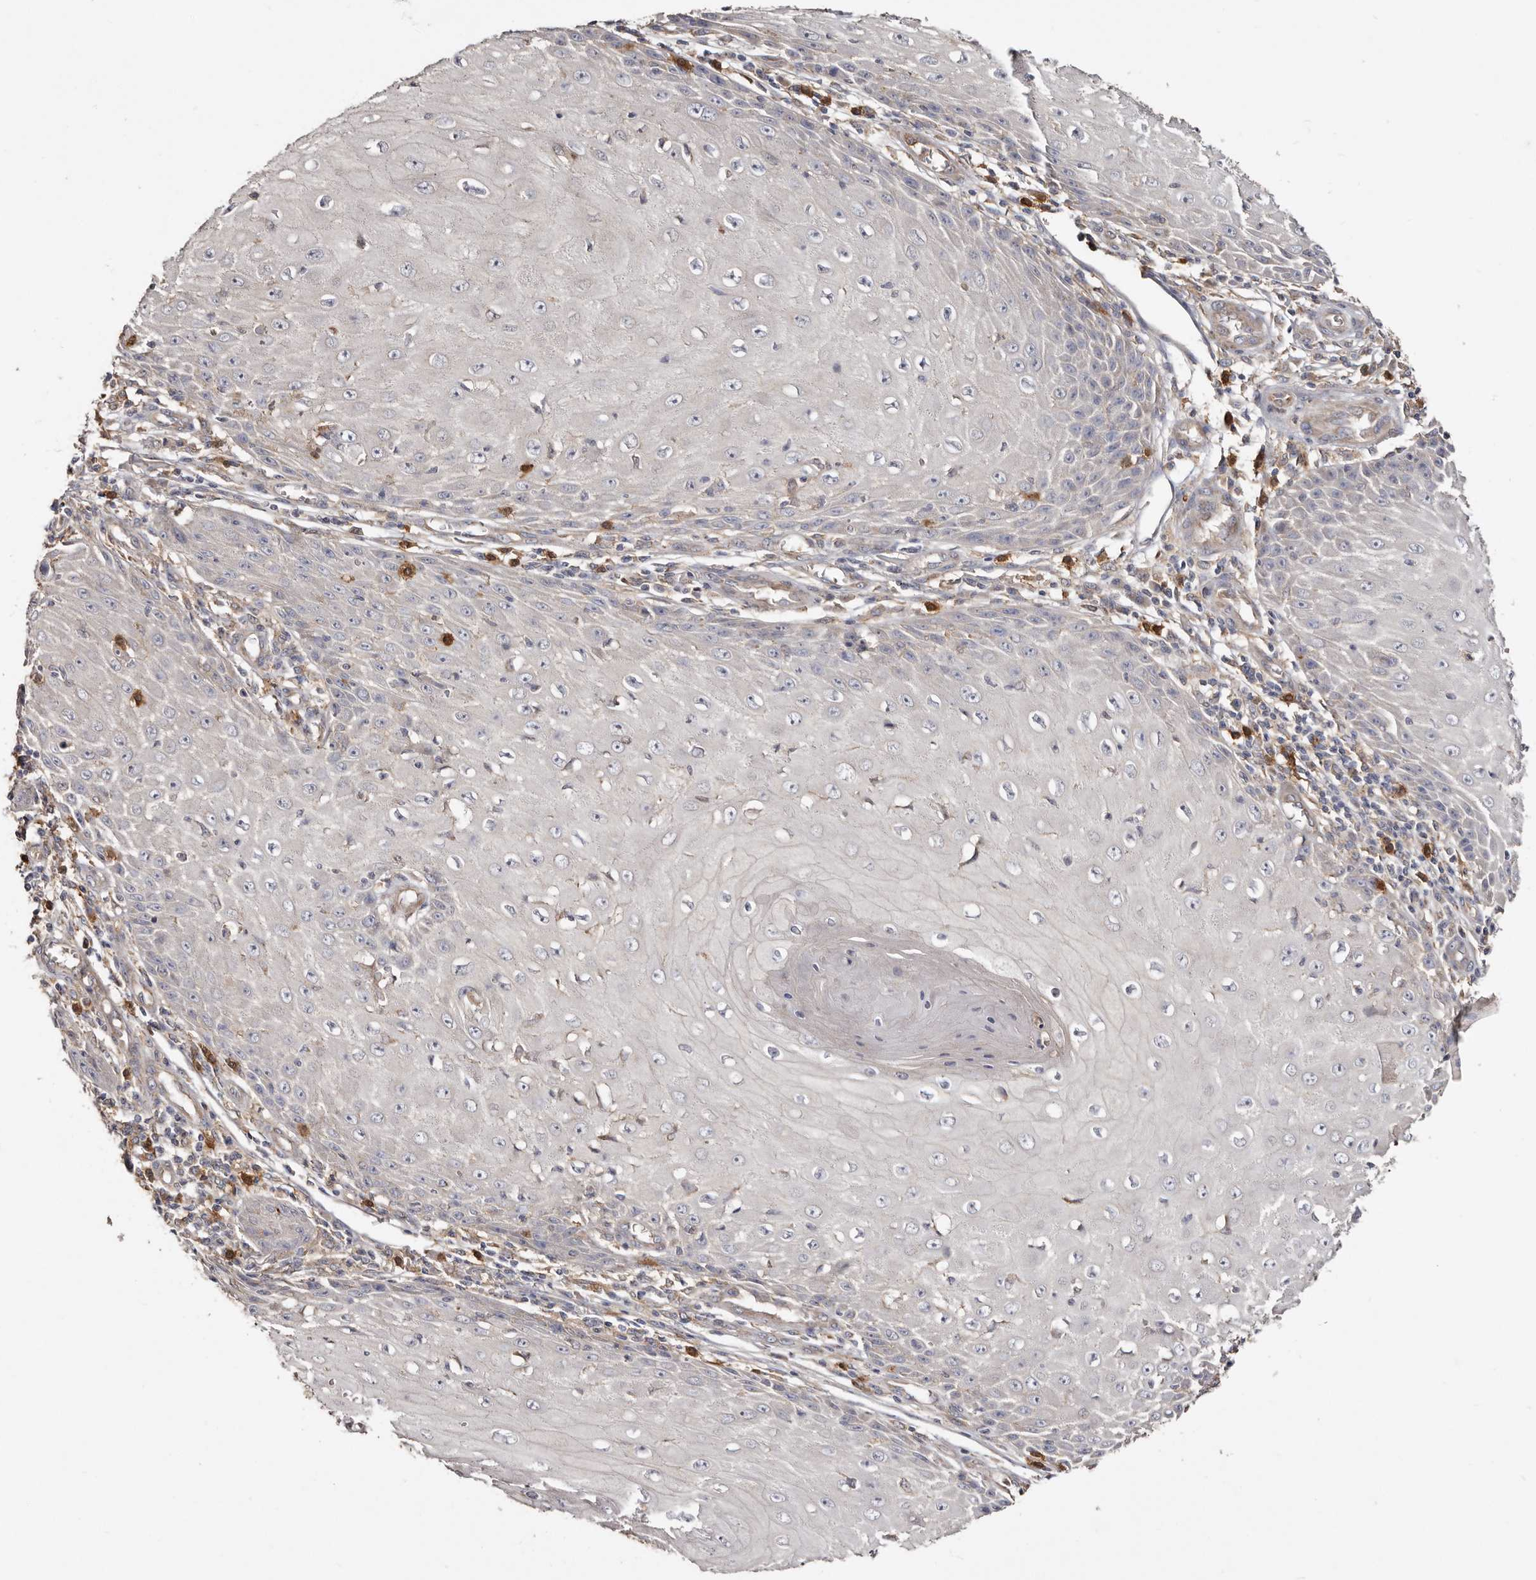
{"staining": {"intensity": "negative", "quantity": "none", "location": "none"}, "tissue": "skin cancer", "cell_type": "Tumor cells", "image_type": "cancer", "snomed": [{"axis": "morphology", "description": "Squamous cell carcinoma, NOS"}, {"axis": "topography", "description": "Skin"}], "caption": "A high-resolution image shows IHC staining of squamous cell carcinoma (skin), which displays no significant positivity in tumor cells.", "gene": "LRRC25", "patient": {"sex": "female", "age": 73}}